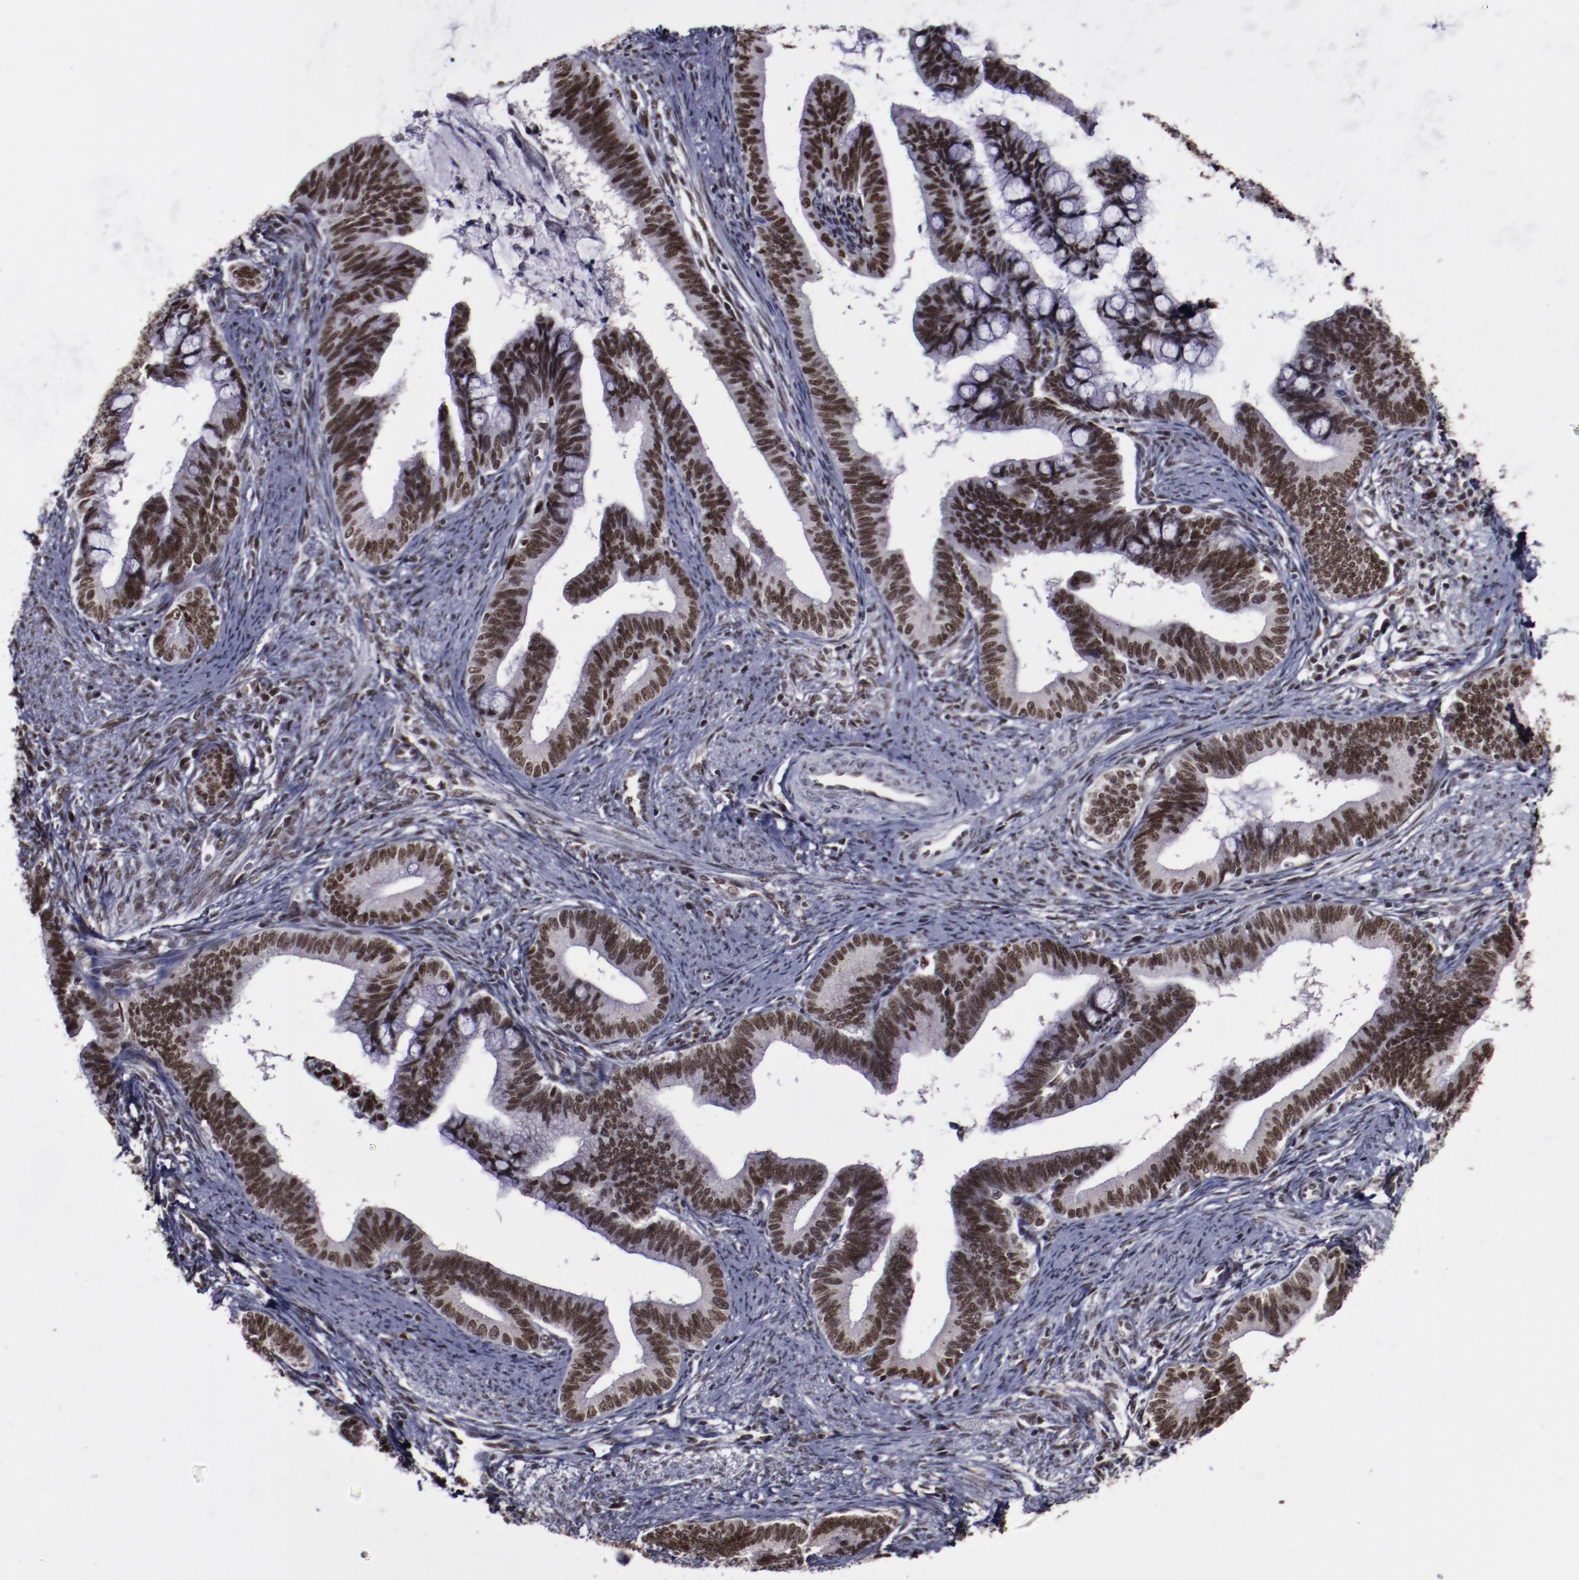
{"staining": {"intensity": "strong", "quantity": ">75%", "location": "nuclear"}, "tissue": "cervical cancer", "cell_type": "Tumor cells", "image_type": "cancer", "snomed": [{"axis": "morphology", "description": "Adenocarcinoma, NOS"}, {"axis": "topography", "description": "Cervix"}], "caption": "This photomicrograph exhibits immunohistochemistry staining of cervical cancer, with high strong nuclear positivity in approximately >75% of tumor cells.", "gene": "ERH", "patient": {"sex": "female", "age": 36}}